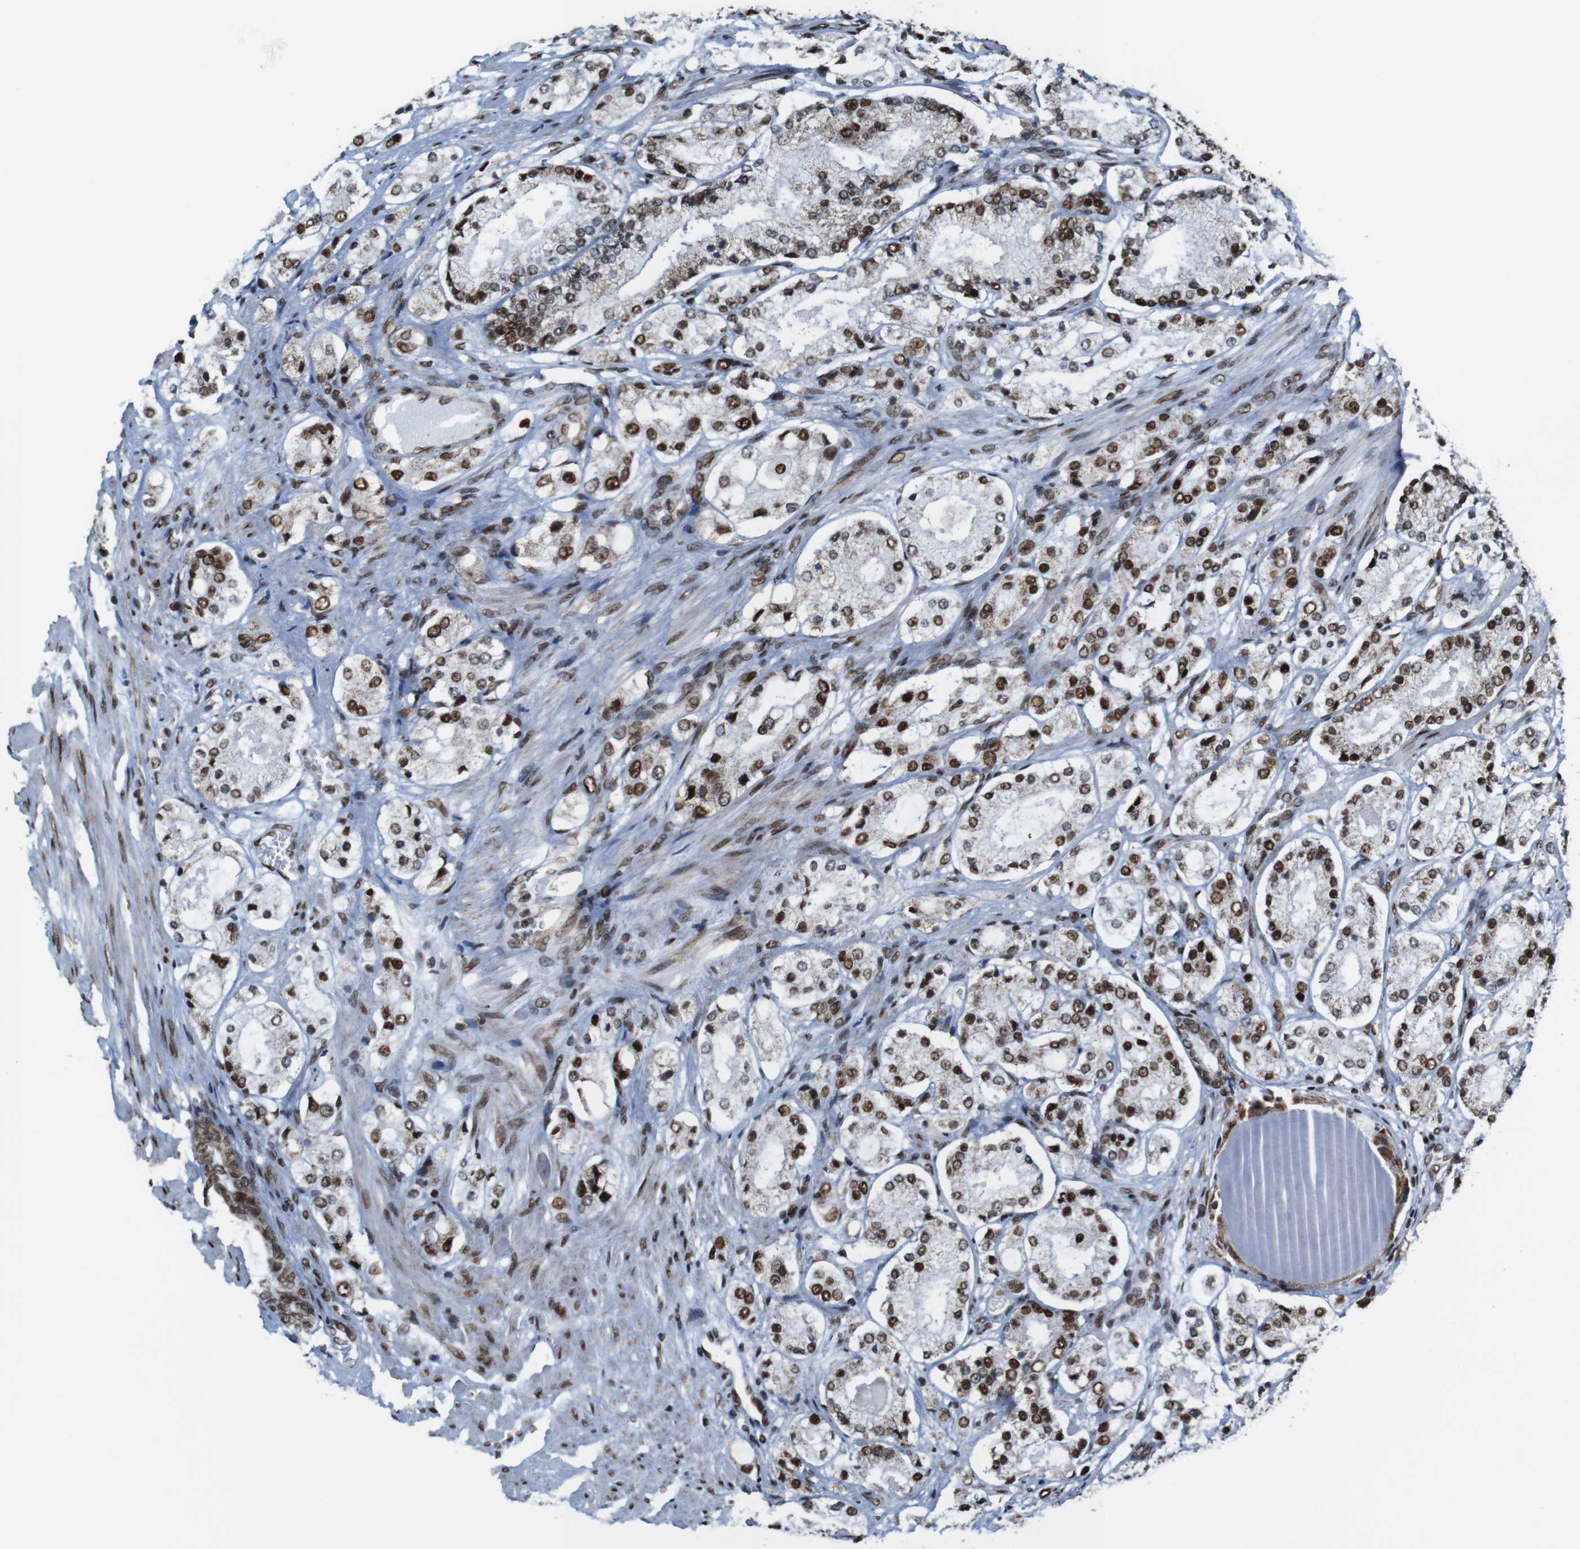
{"staining": {"intensity": "strong", "quantity": ">75%", "location": "nuclear"}, "tissue": "prostate cancer", "cell_type": "Tumor cells", "image_type": "cancer", "snomed": [{"axis": "morphology", "description": "Adenocarcinoma, High grade"}, {"axis": "topography", "description": "Prostate"}], "caption": "Adenocarcinoma (high-grade) (prostate) was stained to show a protein in brown. There is high levels of strong nuclear expression in approximately >75% of tumor cells.", "gene": "ROMO1", "patient": {"sex": "male", "age": 65}}